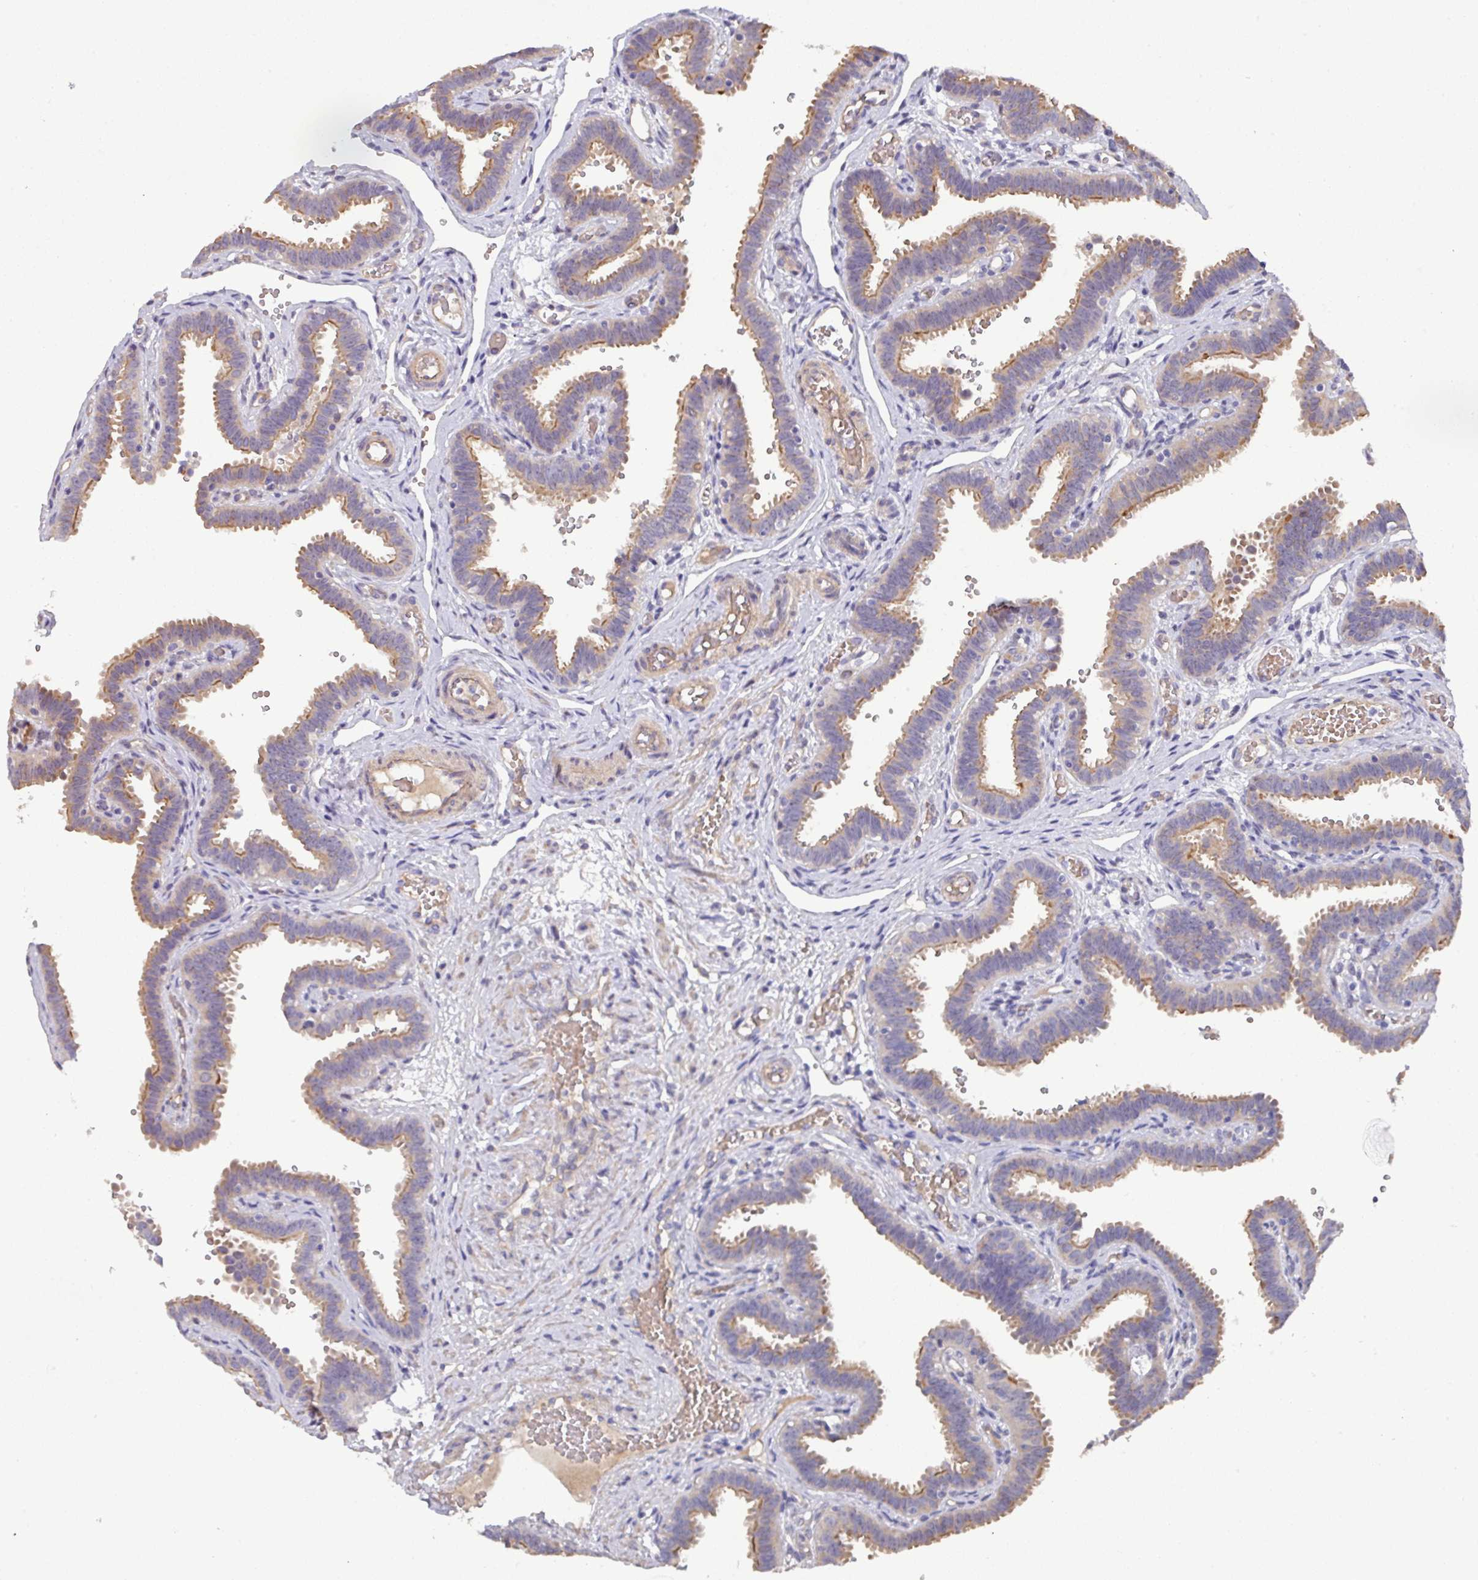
{"staining": {"intensity": "moderate", "quantity": ">75%", "location": "cytoplasmic/membranous"}, "tissue": "fallopian tube", "cell_type": "Glandular cells", "image_type": "normal", "snomed": [{"axis": "morphology", "description": "Normal tissue, NOS"}, {"axis": "topography", "description": "Fallopian tube"}], "caption": "A histopathology image of fallopian tube stained for a protein demonstrates moderate cytoplasmic/membranous brown staining in glandular cells.", "gene": "PRR5", "patient": {"sex": "female", "age": 37}}